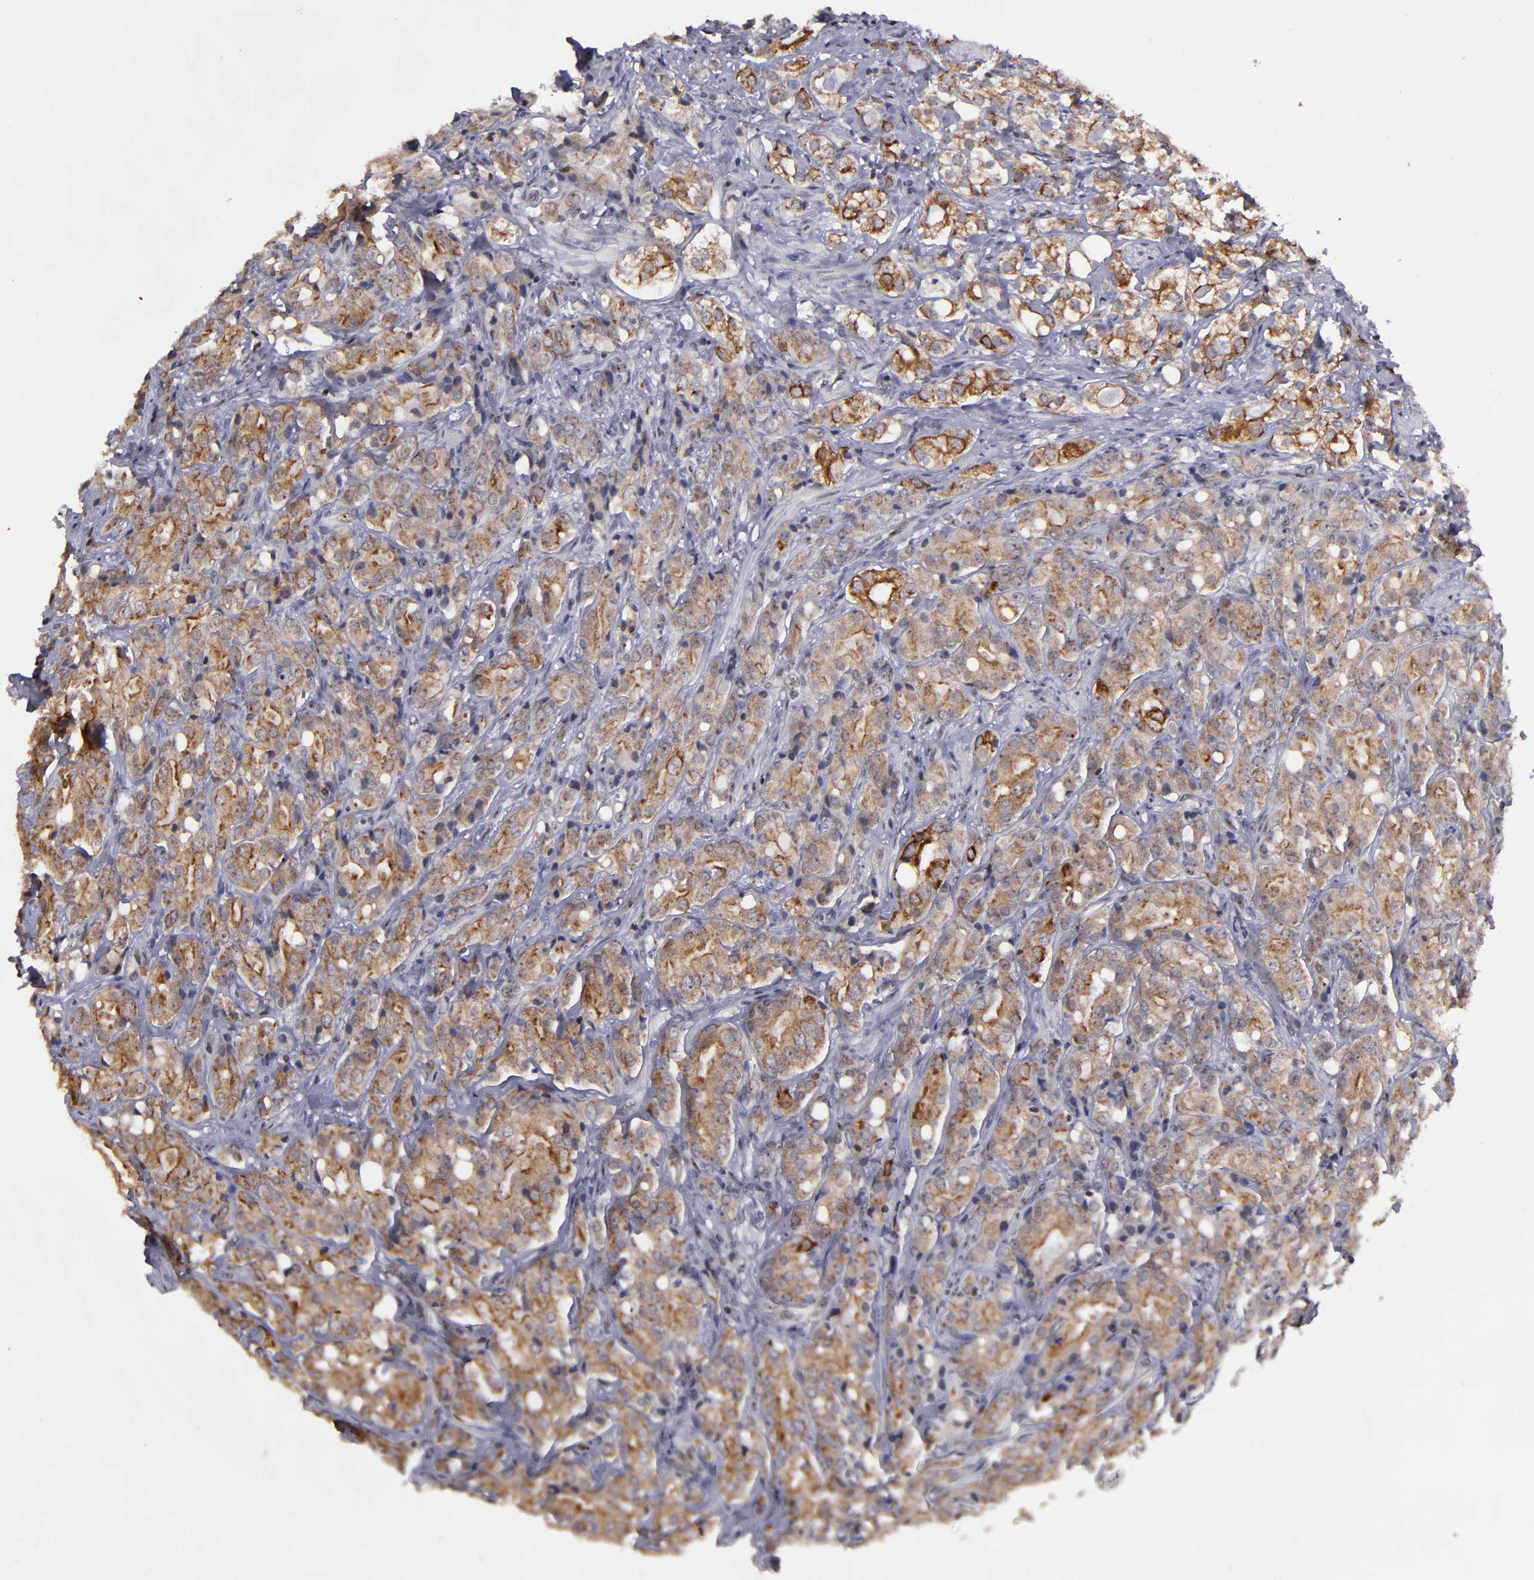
{"staining": {"intensity": "moderate", "quantity": ">75%", "location": "cytoplasmic/membranous"}, "tissue": "prostate cancer", "cell_type": "Tumor cells", "image_type": "cancer", "snomed": [{"axis": "morphology", "description": "Adenocarcinoma, High grade"}, {"axis": "topography", "description": "Prostate"}], "caption": "Prostate cancer (adenocarcinoma (high-grade)) stained with immunohistochemistry (IHC) shows moderate cytoplasmic/membranous staining in approximately >75% of tumor cells. (DAB (3,3'-diaminobenzidine) = brown stain, brightfield microscopy at high magnification).", "gene": "DDX24", "patient": {"sex": "male", "age": 68}}